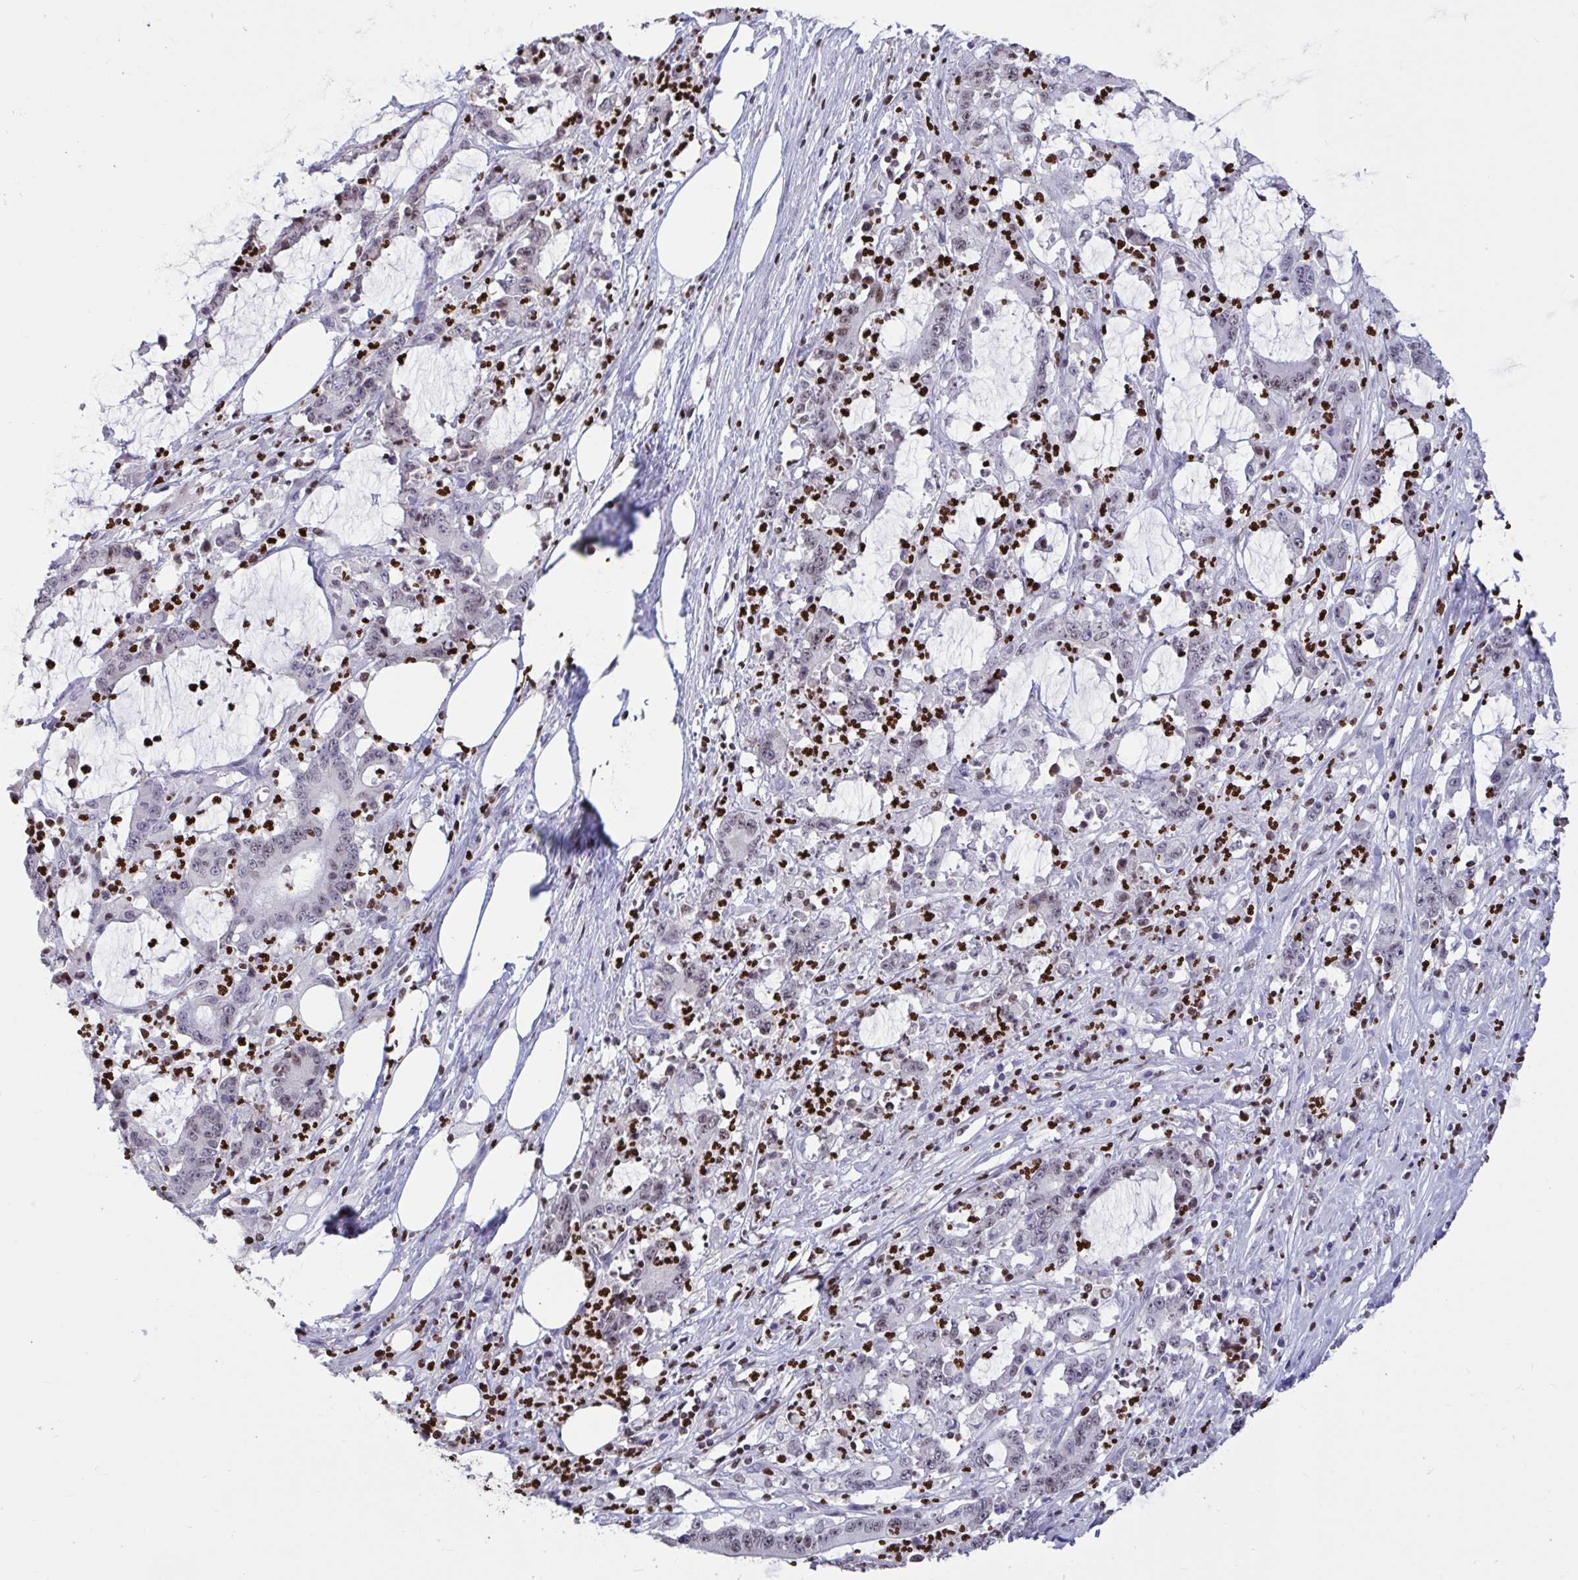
{"staining": {"intensity": "negative", "quantity": "none", "location": "none"}, "tissue": "stomach cancer", "cell_type": "Tumor cells", "image_type": "cancer", "snomed": [{"axis": "morphology", "description": "Adenocarcinoma, NOS"}, {"axis": "topography", "description": "Stomach, upper"}], "caption": "Human stomach cancer stained for a protein using immunohistochemistry (IHC) shows no expression in tumor cells.", "gene": "HMGB2", "patient": {"sex": "male", "age": 68}}